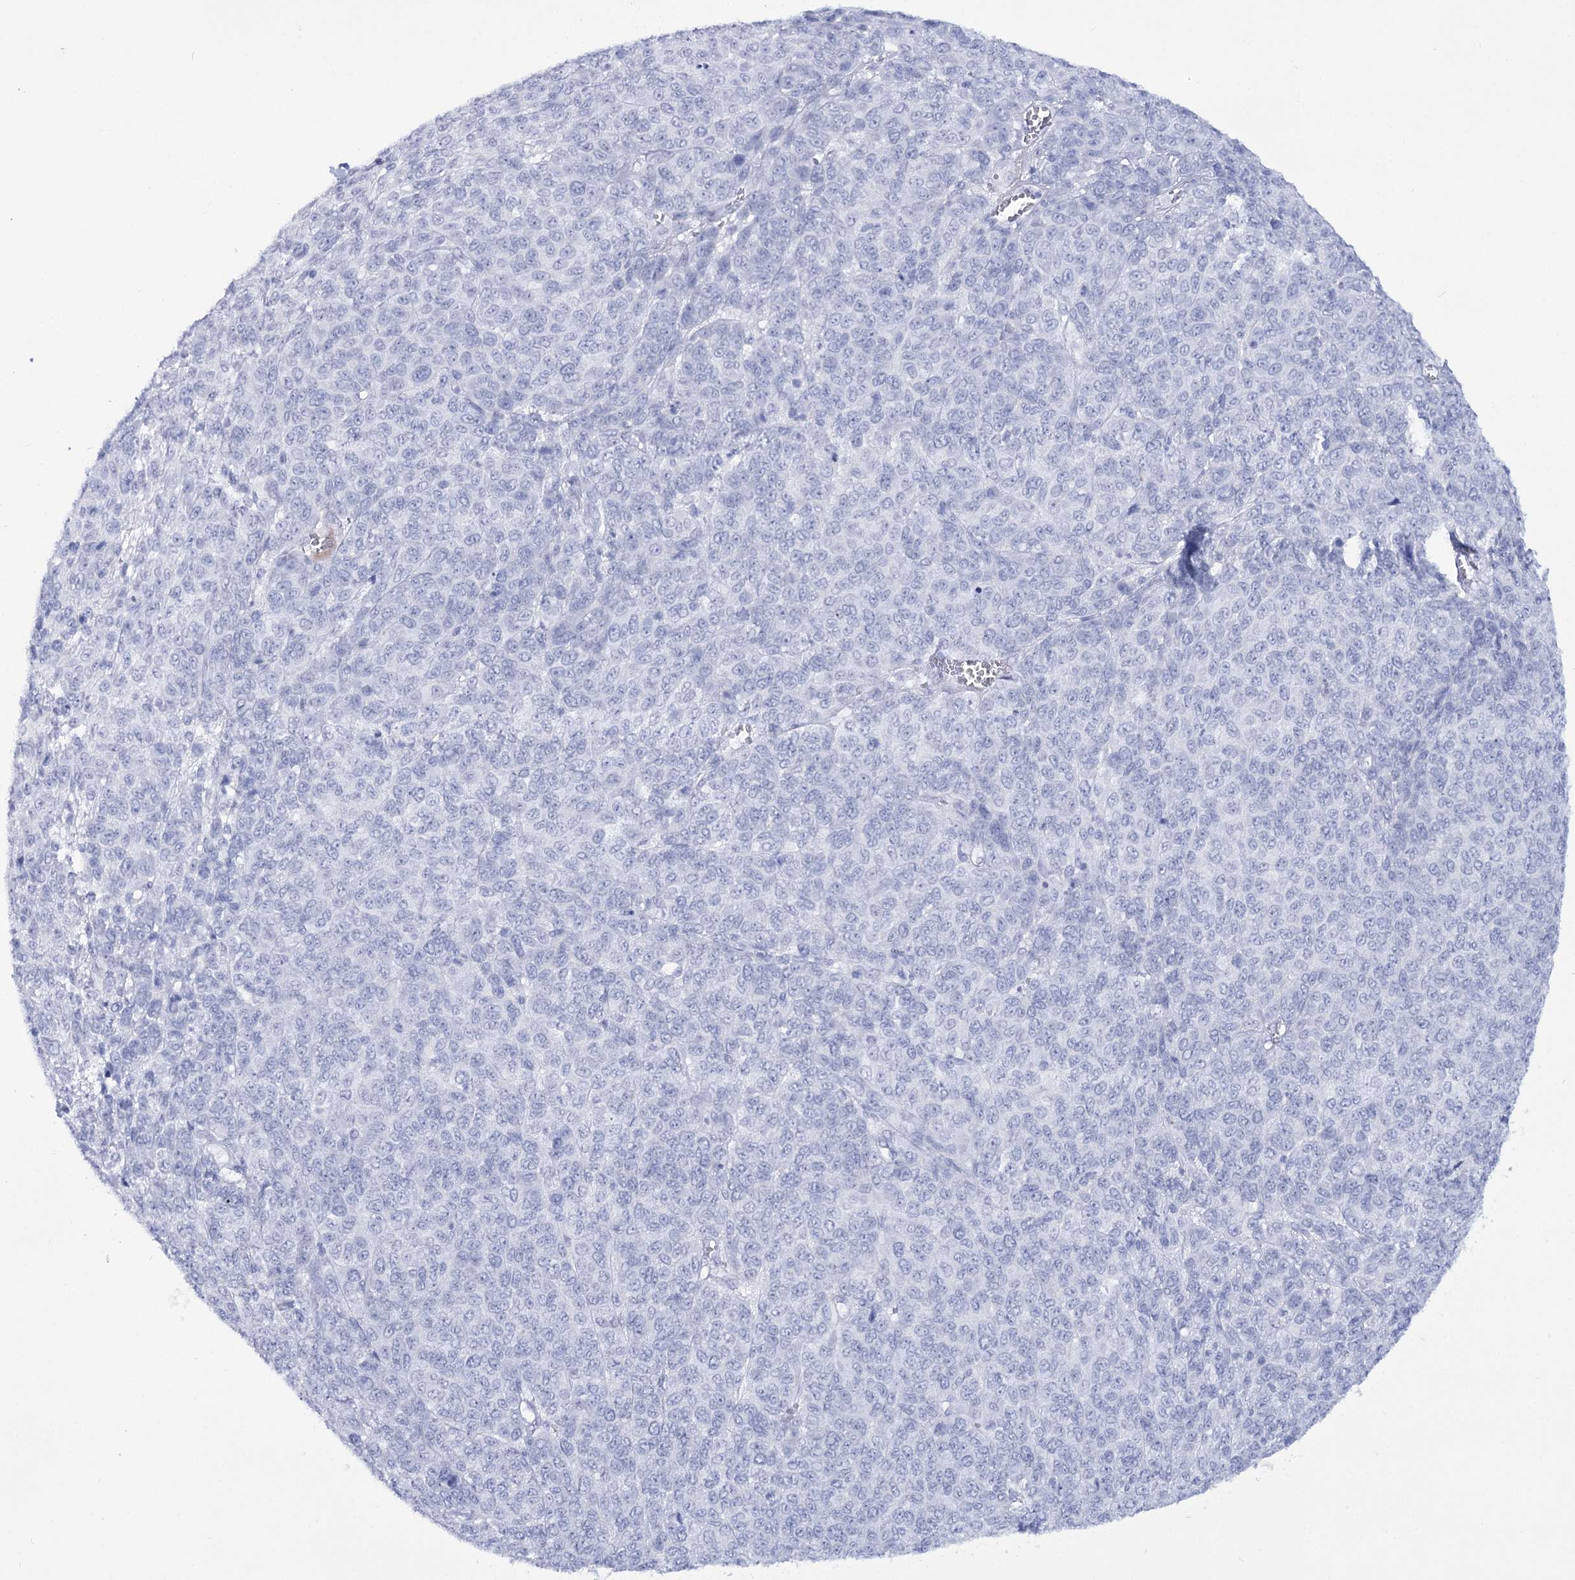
{"staining": {"intensity": "negative", "quantity": "none", "location": "none"}, "tissue": "melanoma", "cell_type": "Tumor cells", "image_type": "cancer", "snomed": [{"axis": "morphology", "description": "Malignant melanoma, NOS"}, {"axis": "topography", "description": "Skin"}], "caption": "Malignant melanoma was stained to show a protein in brown. There is no significant staining in tumor cells.", "gene": "RNF186", "patient": {"sex": "male", "age": 49}}